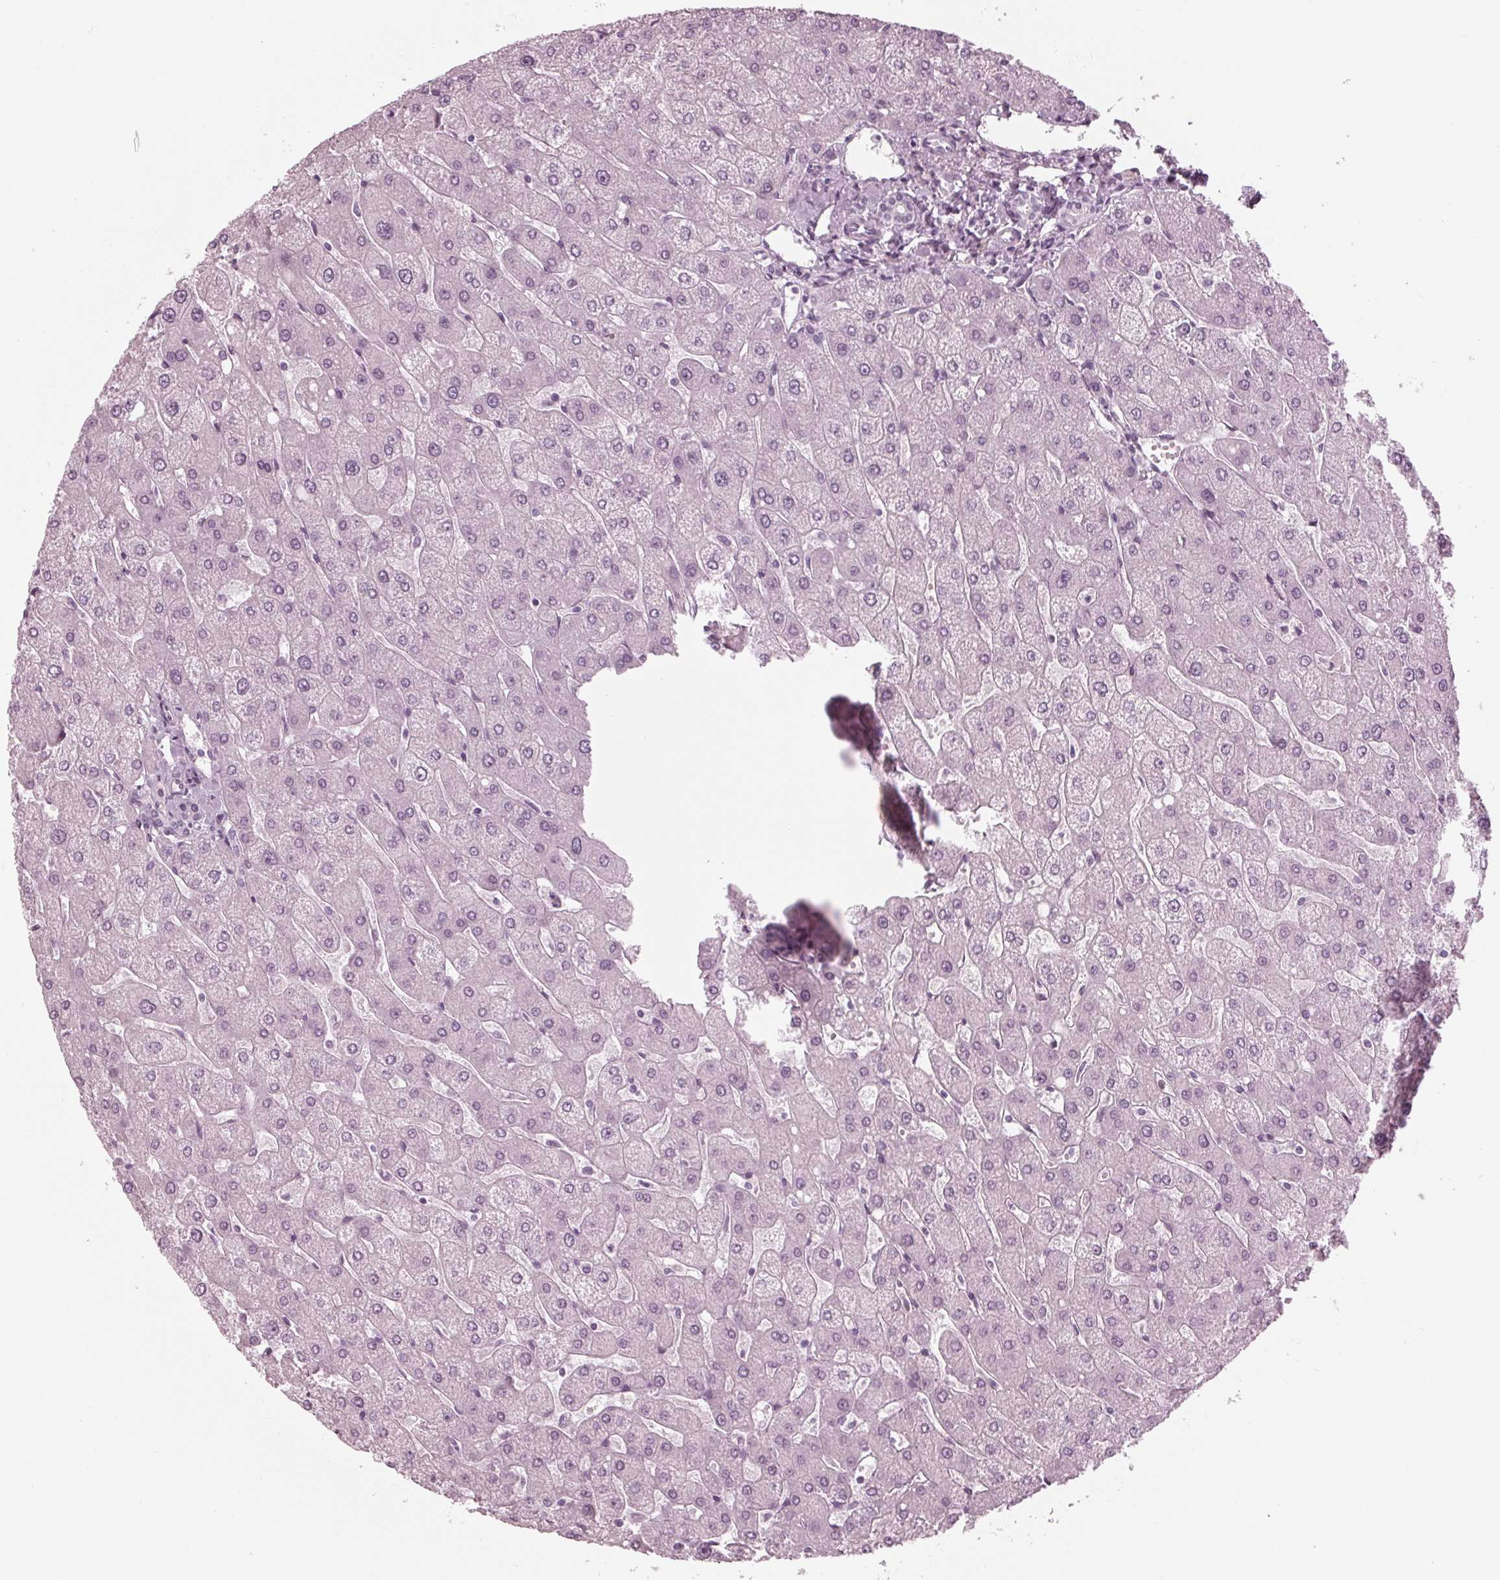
{"staining": {"intensity": "negative", "quantity": "none", "location": "none"}, "tissue": "liver", "cell_type": "Cholangiocytes", "image_type": "normal", "snomed": [{"axis": "morphology", "description": "Normal tissue, NOS"}, {"axis": "topography", "description": "Liver"}], "caption": "The micrograph reveals no significant staining in cholangiocytes of liver.", "gene": "KRT28", "patient": {"sex": "male", "age": 67}}